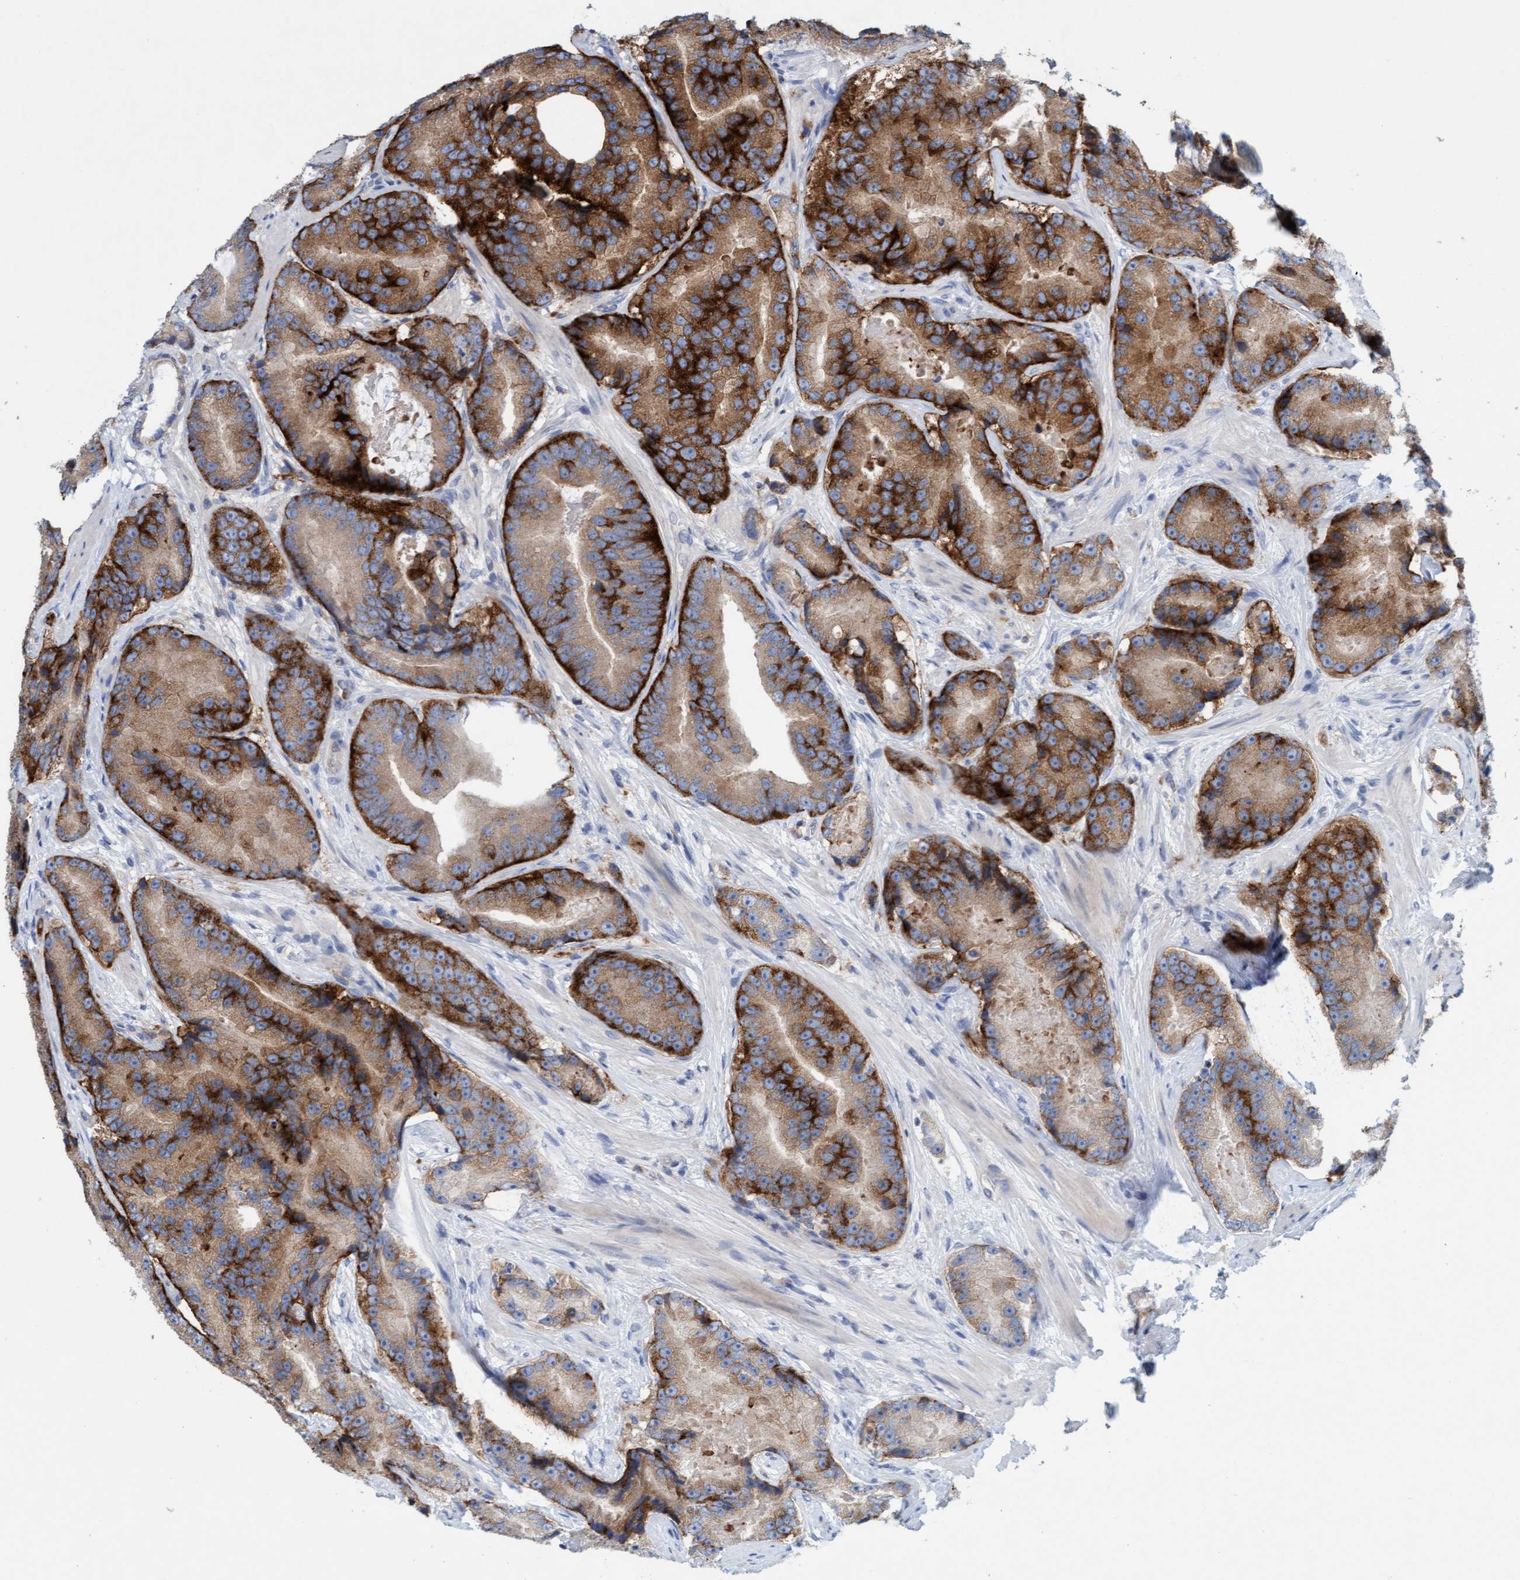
{"staining": {"intensity": "strong", "quantity": ">75%", "location": "cytoplasmic/membranous"}, "tissue": "prostate cancer", "cell_type": "Tumor cells", "image_type": "cancer", "snomed": [{"axis": "morphology", "description": "Adenocarcinoma, High grade"}, {"axis": "topography", "description": "Prostate"}], "caption": "Immunohistochemical staining of human prostate cancer exhibits high levels of strong cytoplasmic/membranous staining in approximately >75% of tumor cells. (IHC, brightfield microscopy, high magnification).", "gene": "SIGIRR", "patient": {"sex": "male", "age": 55}}